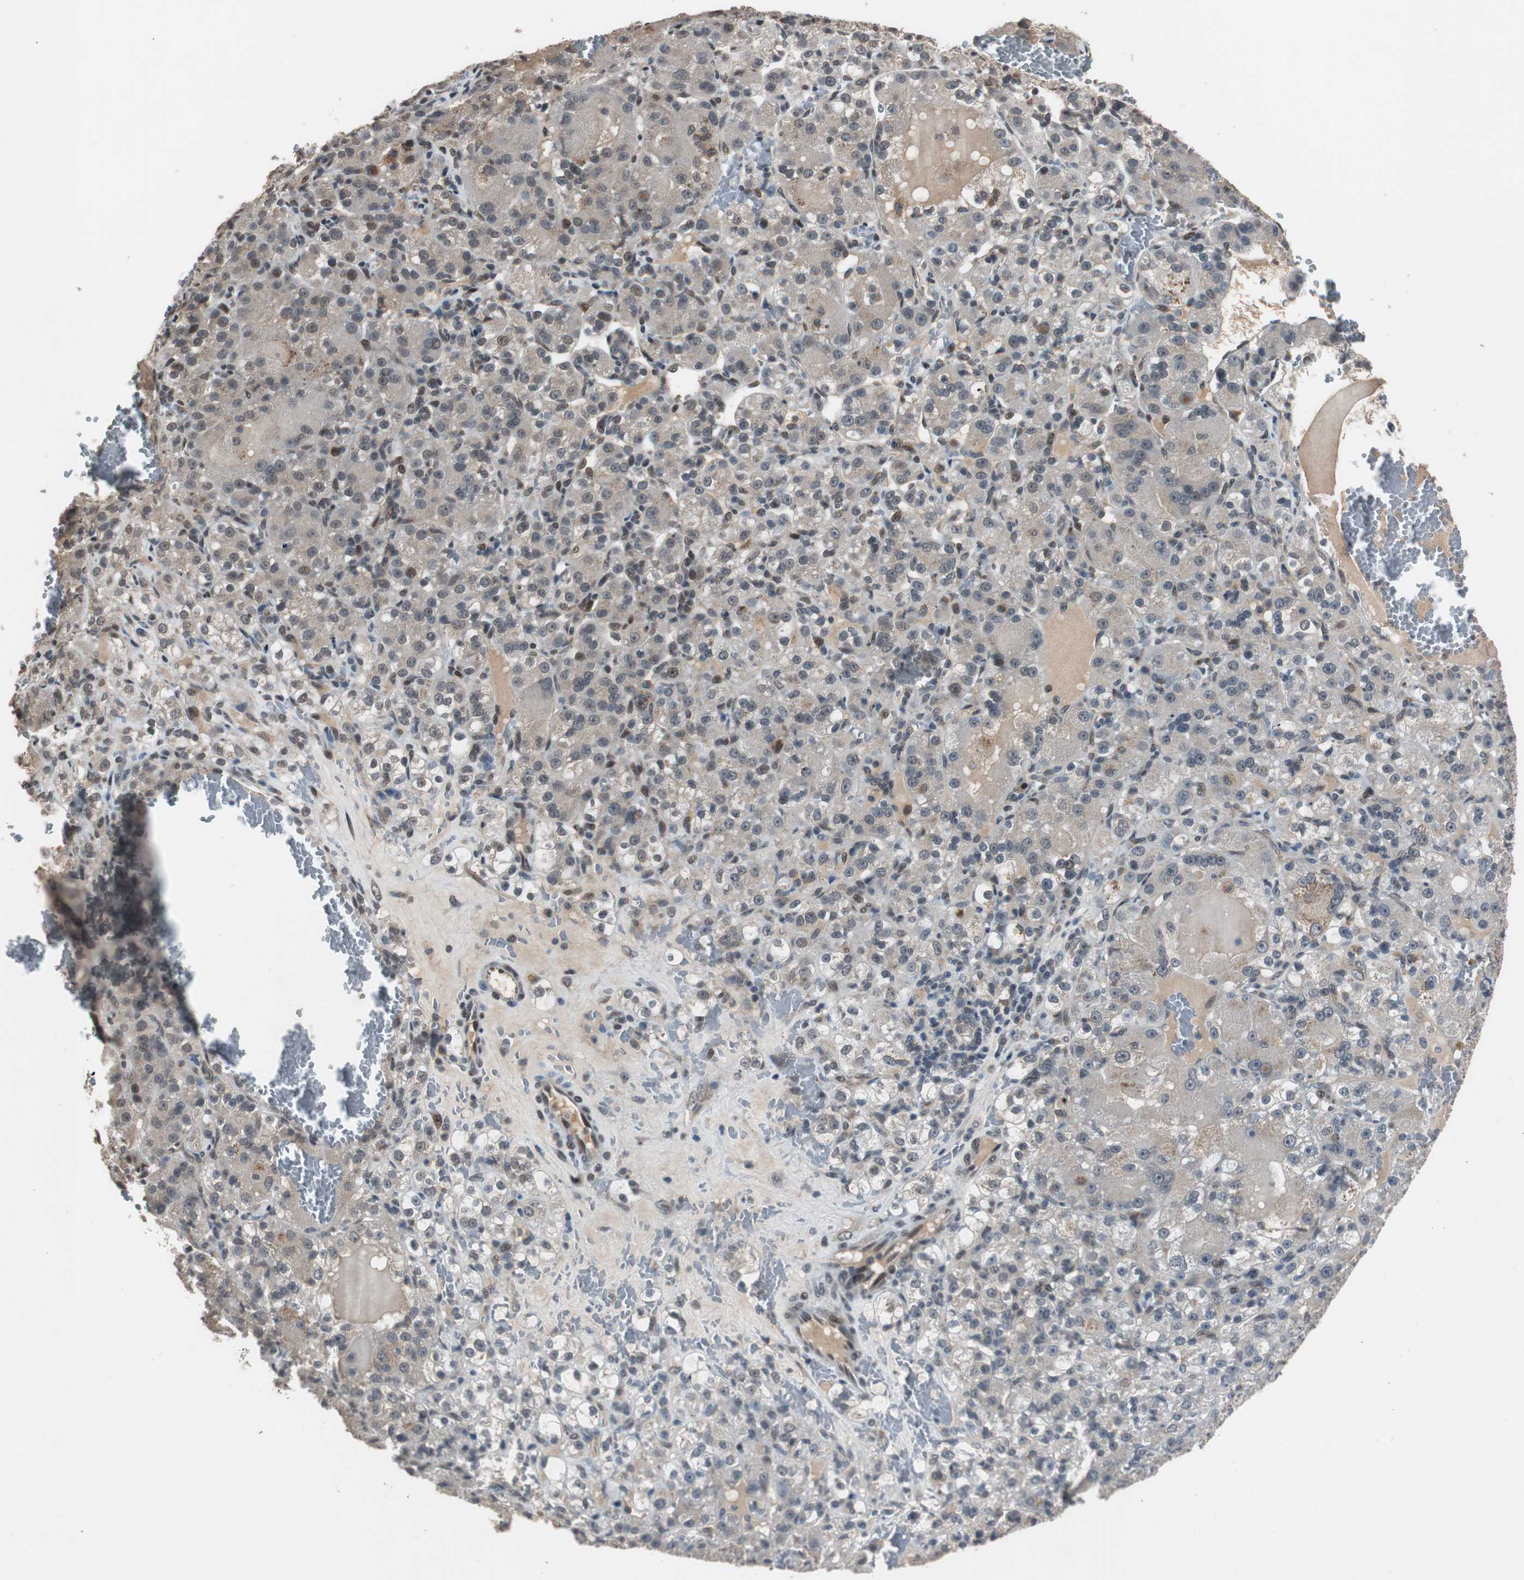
{"staining": {"intensity": "negative", "quantity": "none", "location": "none"}, "tissue": "renal cancer", "cell_type": "Tumor cells", "image_type": "cancer", "snomed": [{"axis": "morphology", "description": "Normal tissue, NOS"}, {"axis": "morphology", "description": "Adenocarcinoma, NOS"}, {"axis": "topography", "description": "Kidney"}], "caption": "High magnification brightfield microscopy of adenocarcinoma (renal) stained with DAB (3,3'-diaminobenzidine) (brown) and counterstained with hematoxylin (blue): tumor cells show no significant expression.", "gene": "BOLA1", "patient": {"sex": "male", "age": 61}}